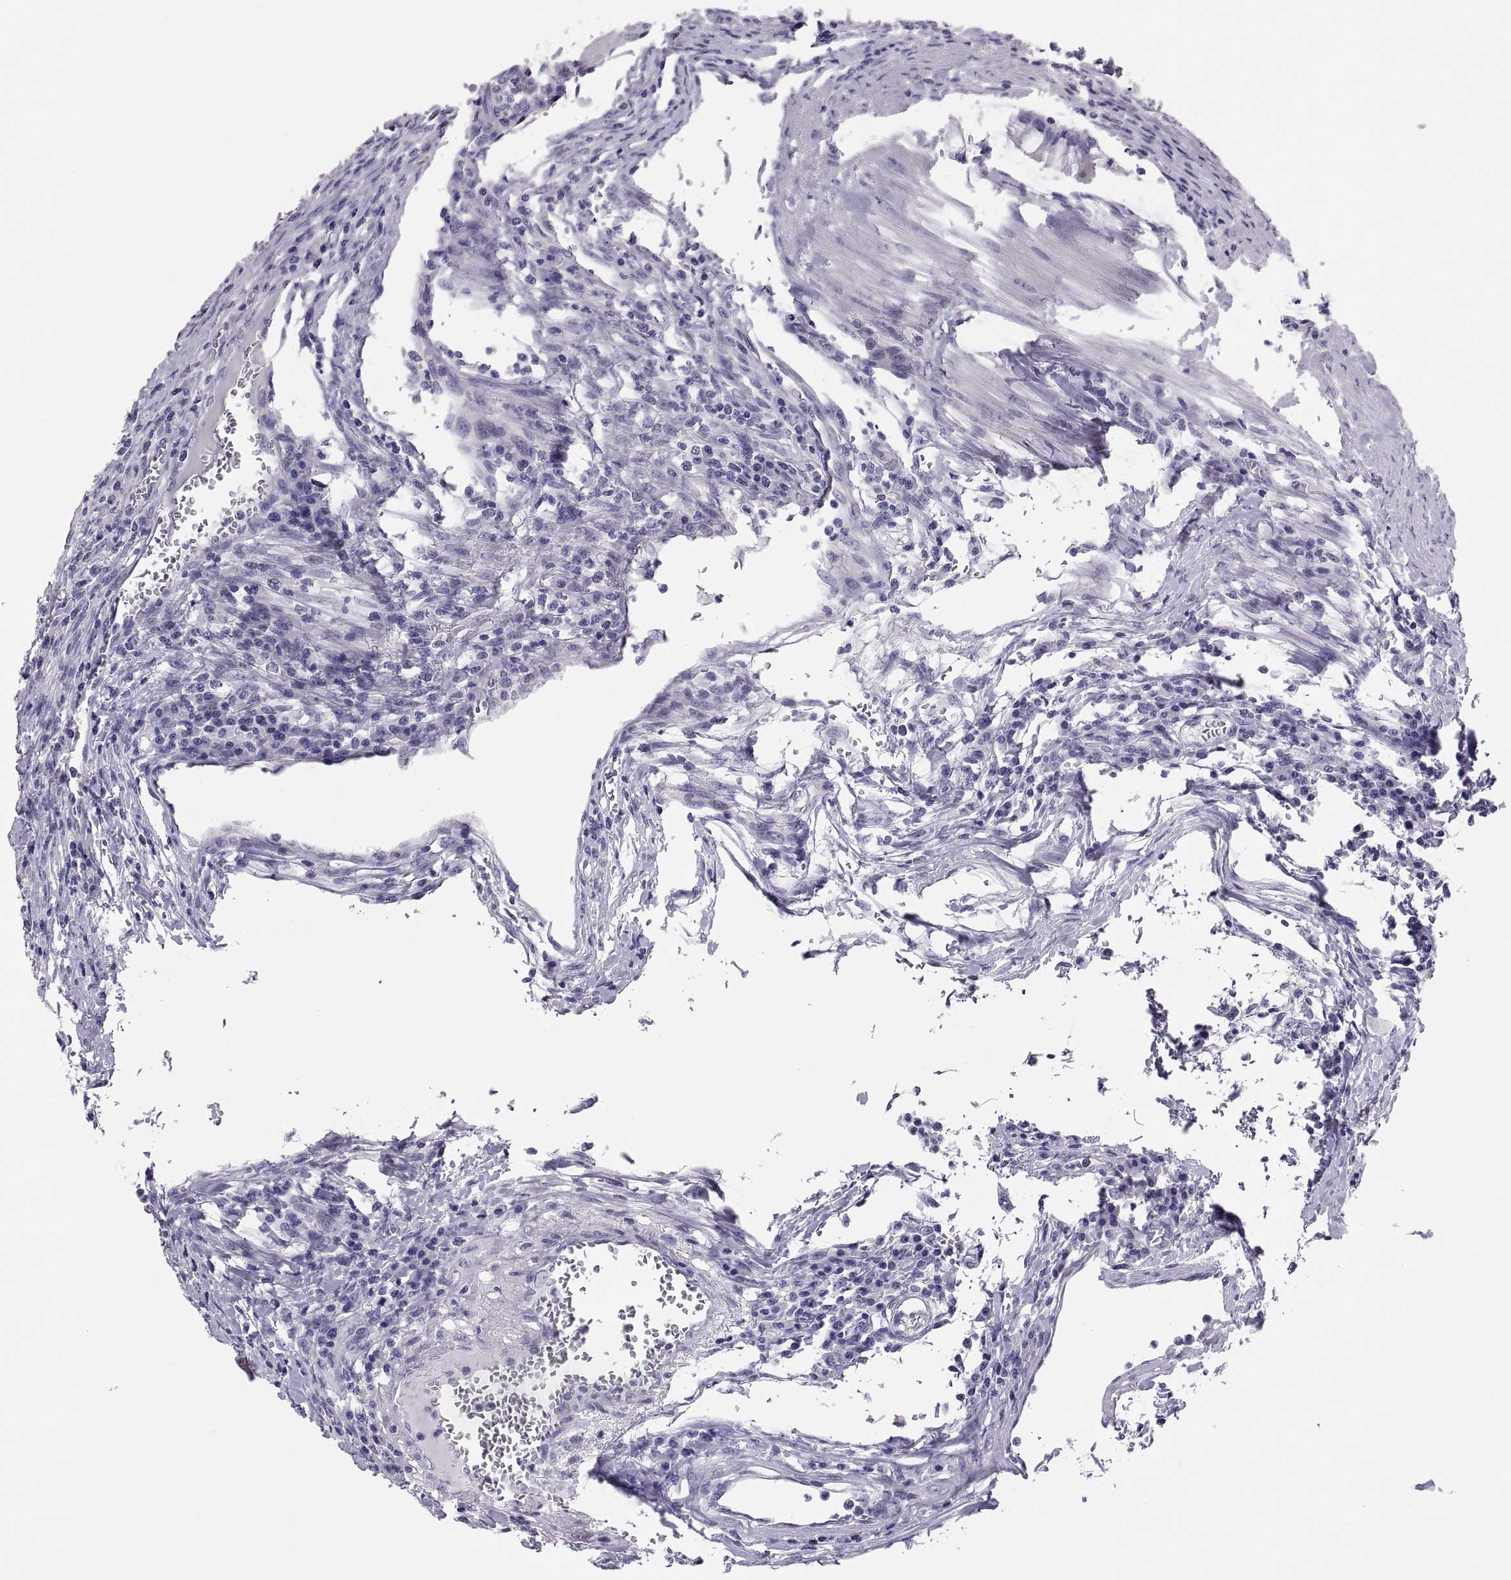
{"staining": {"intensity": "negative", "quantity": "none", "location": "none"}, "tissue": "colorectal cancer", "cell_type": "Tumor cells", "image_type": "cancer", "snomed": [{"axis": "morphology", "description": "Adenocarcinoma, NOS"}, {"axis": "topography", "description": "Colon"}], "caption": "DAB immunohistochemical staining of colorectal adenocarcinoma displays no significant positivity in tumor cells. Brightfield microscopy of immunohistochemistry (IHC) stained with DAB (brown) and hematoxylin (blue), captured at high magnification.", "gene": "RNASE12", "patient": {"sex": "female", "age": 70}}